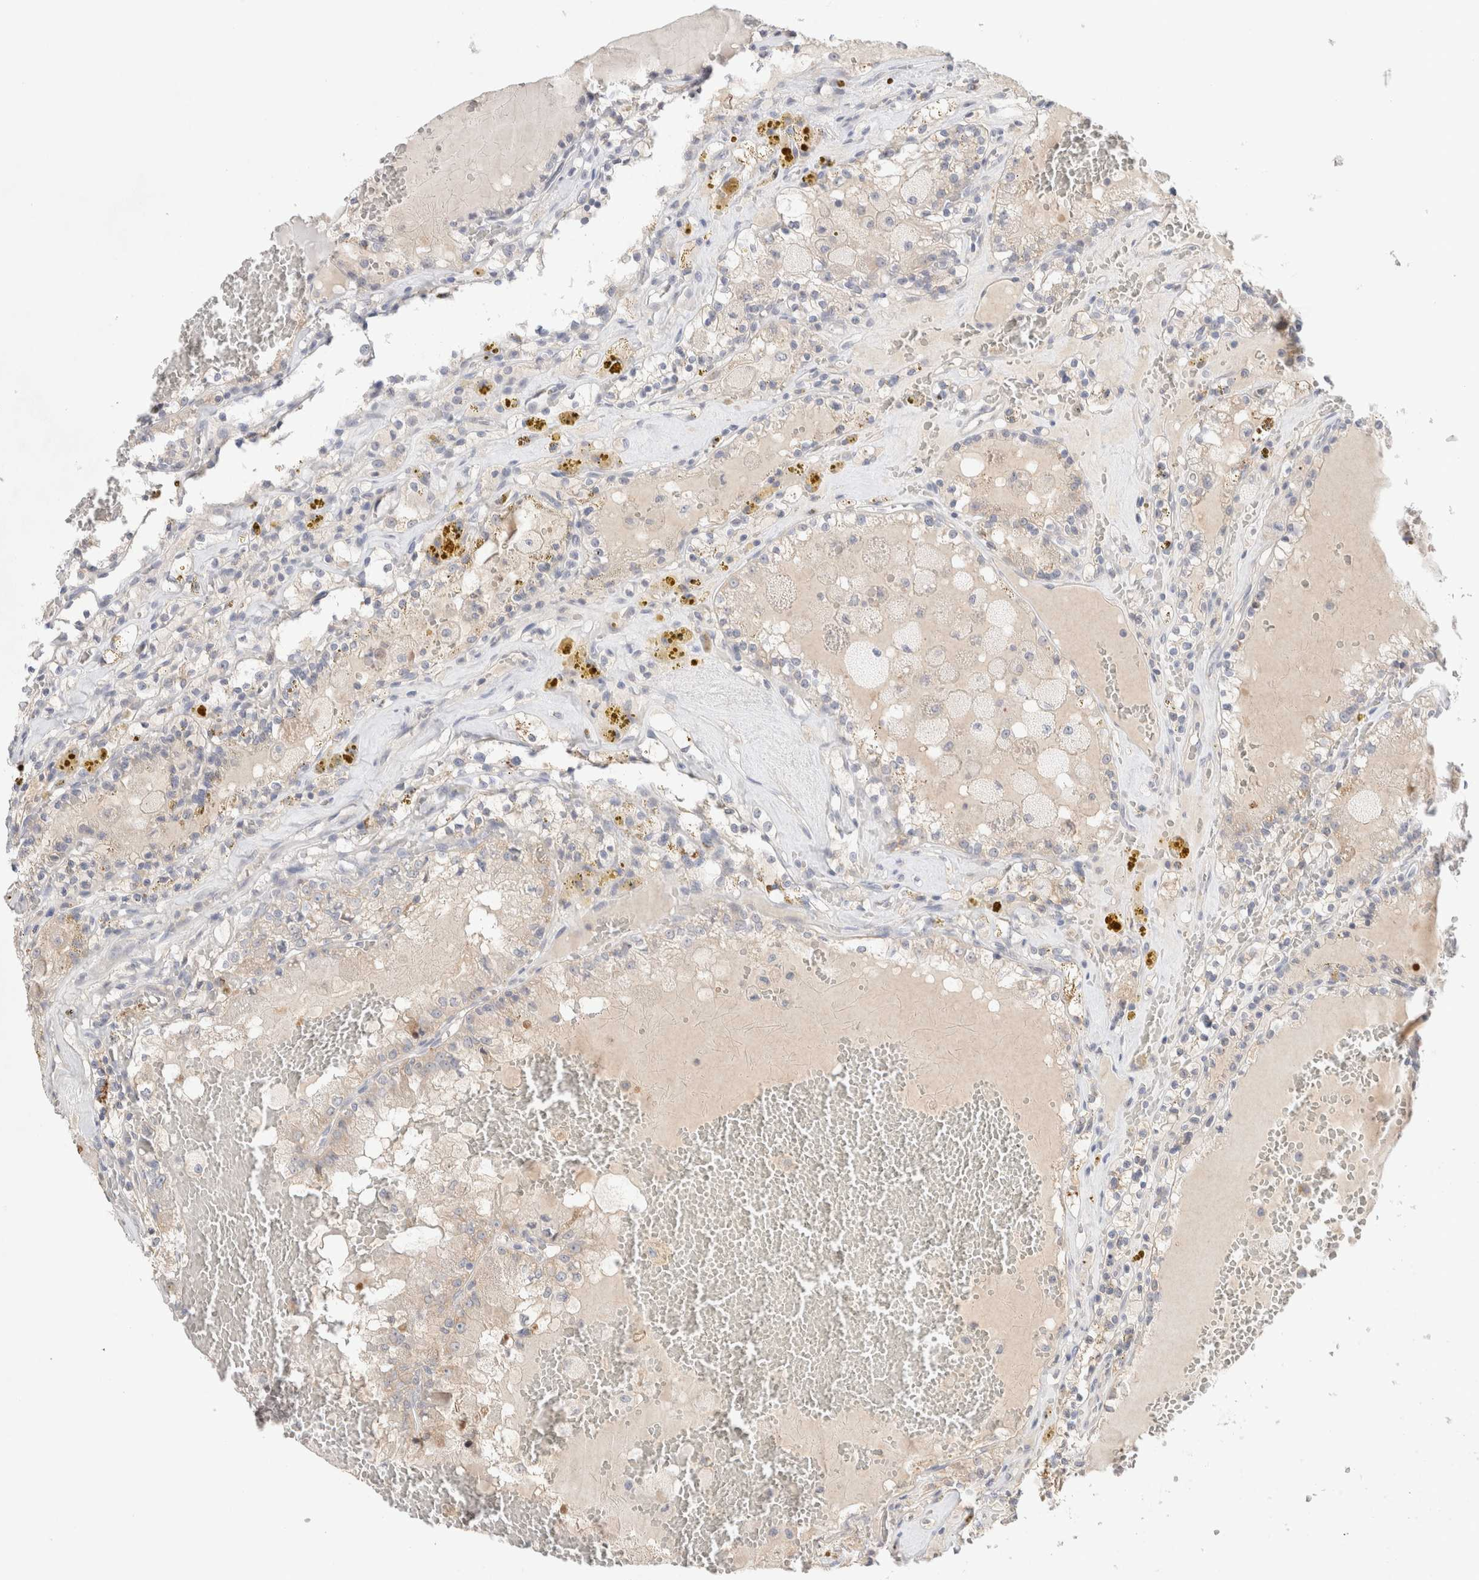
{"staining": {"intensity": "negative", "quantity": "none", "location": "none"}, "tissue": "renal cancer", "cell_type": "Tumor cells", "image_type": "cancer", "snomed": [{"axis": "morphology", "description": "Adenocarcinoma, NOS"}, {"axis": "topography", "description": "Kidney"}], "caption": "Tumor cells show no significant staining in renal cancer (adenocarcinoma).", "gene": "MPP2", "patient": {"sex": "female", "age": 56}}